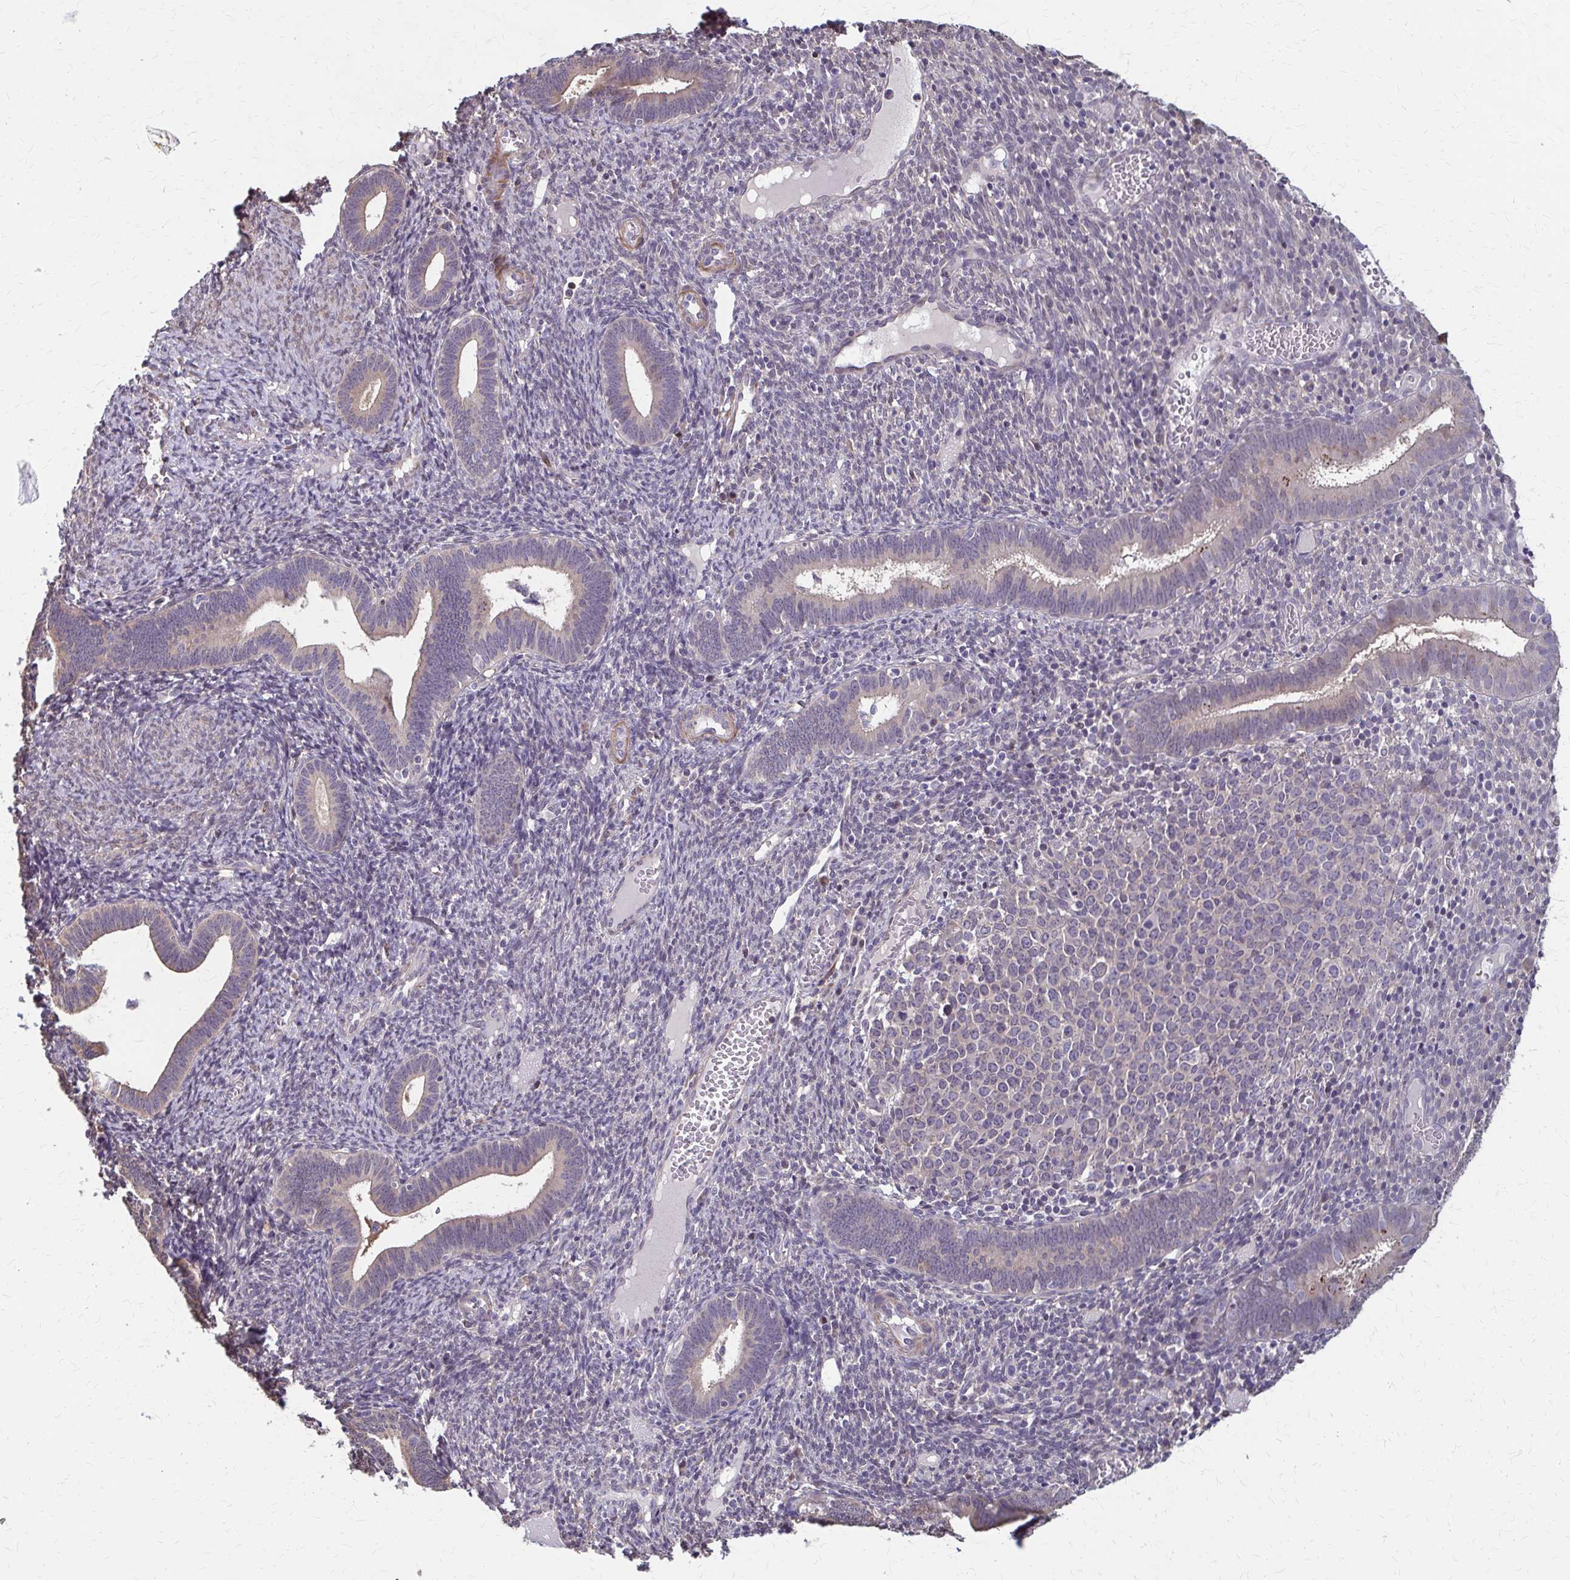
{"staining": {"intensity": "negative", "quantity": "none", "location": "none"}, "tissue": "endometrium", "cell_type": "Cells in endometrial stroma", "image_type": "normal", "snomed": [{"axis": "morphology", "description": "Normal tissue, NOS"}, {"axis": "topography", "description": "Endometrium"}], "caption": "This is an IHC photomicrograph of benign endometrium. There is no expression in cells in endometrial stroma.", "gene": "IFI44L", "patient": {"sex": "female", "age": 41}}